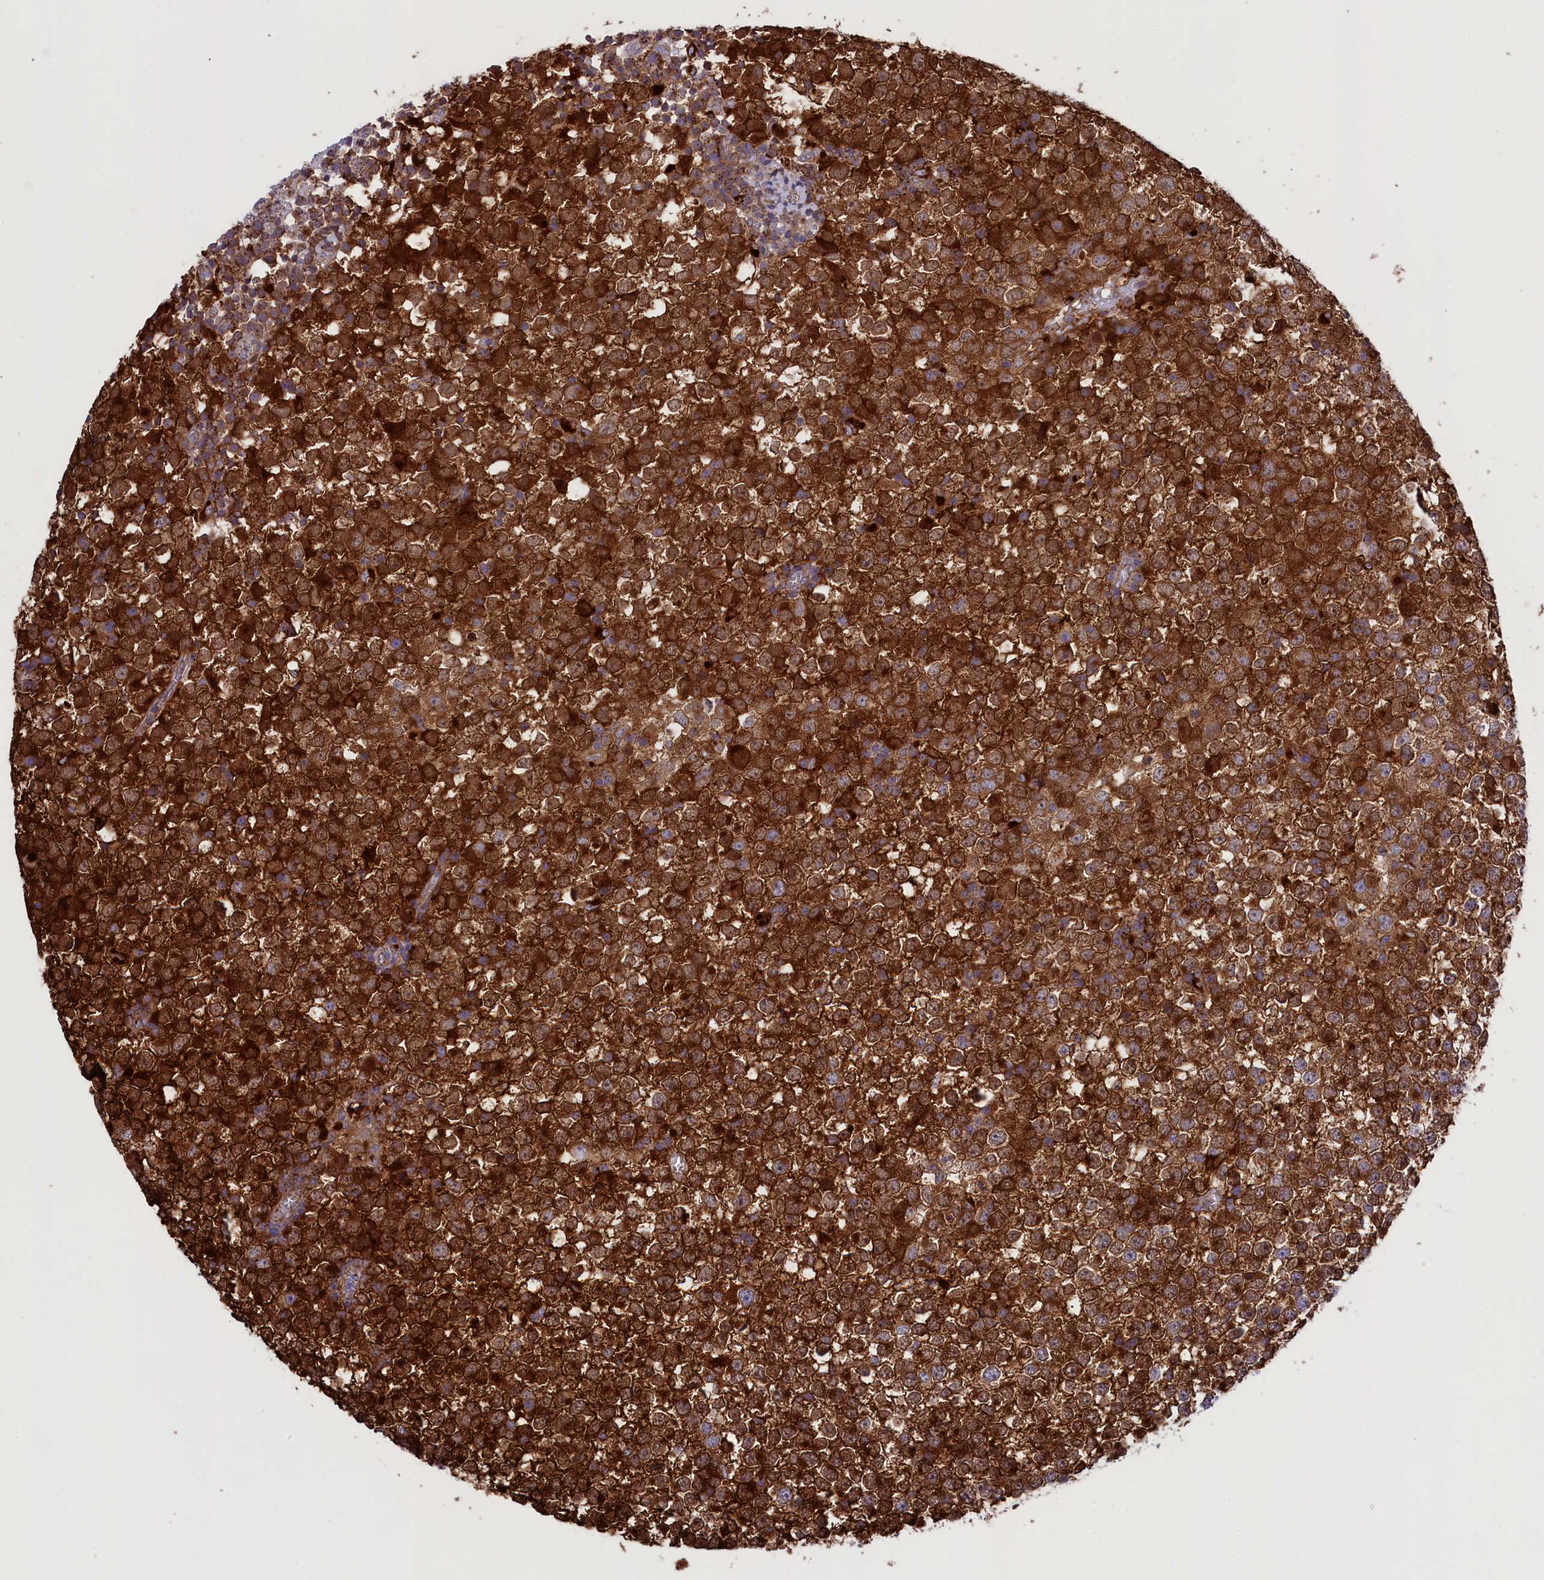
{"staining": {"intensity": "strong", "quantity": ">75%", "location": "cytoplasmic/membranous,nuclear"}, "tissue": "testis cancer", "cell_type": "Tumor cells", "image_type": "cancer", "snomed": [{"axis": "morphology", "description": "Seminoma, NOS"}, {"axis": "topography", "description": "Testis"}], "caption": "Immunohistochemical staining of human seminoma (testis) displays strong cytoplasmic/membranous and nuclear protein expression in approximately >75% of tumor cells.", "gene": "MAN2B1", "patient": {"sex": "male", "age": 65}}